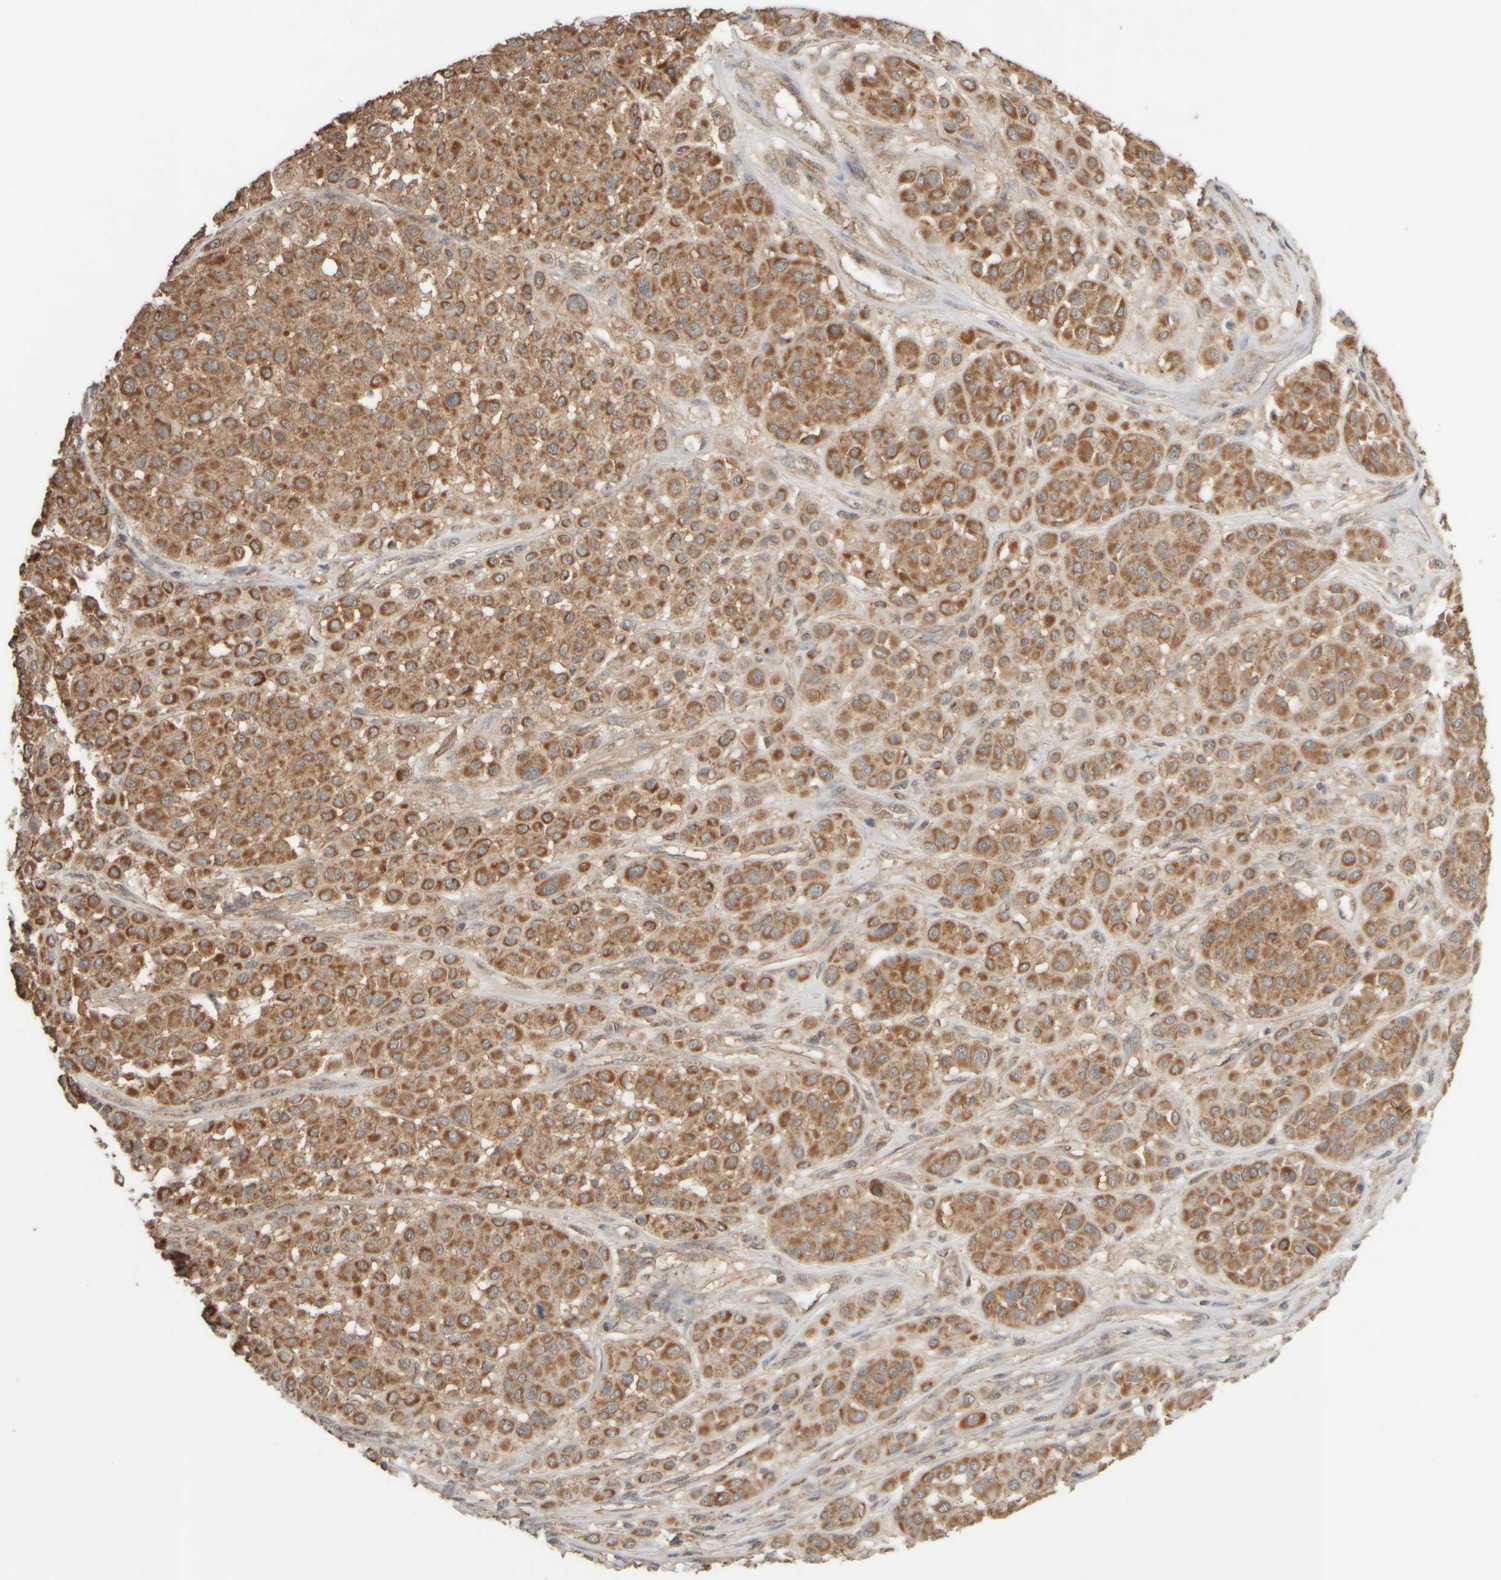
{"staining": {"intensity": "strong", "quantity": "25%-75%", "location": "cytoplasmic/membranous"}, "tissue": "melanoma", "cell_type": "Tumor cells", "image_type": "cancer", "snomed": [{"axis": "morphology", "description": "Malignant melanoma, Metastatic site"}, {"axis": "topography", "description": "Soft tissue"}], "caption": "Protein expression analysis of melanoma shows strong cytoplasmic/membranous expression in about 25%-75% of tumor cells. (Brightfield microscopy of DAB IHC at high magnification).", "gene": "EIF2B3", "patient": {"sex": "male", "age": 41}}